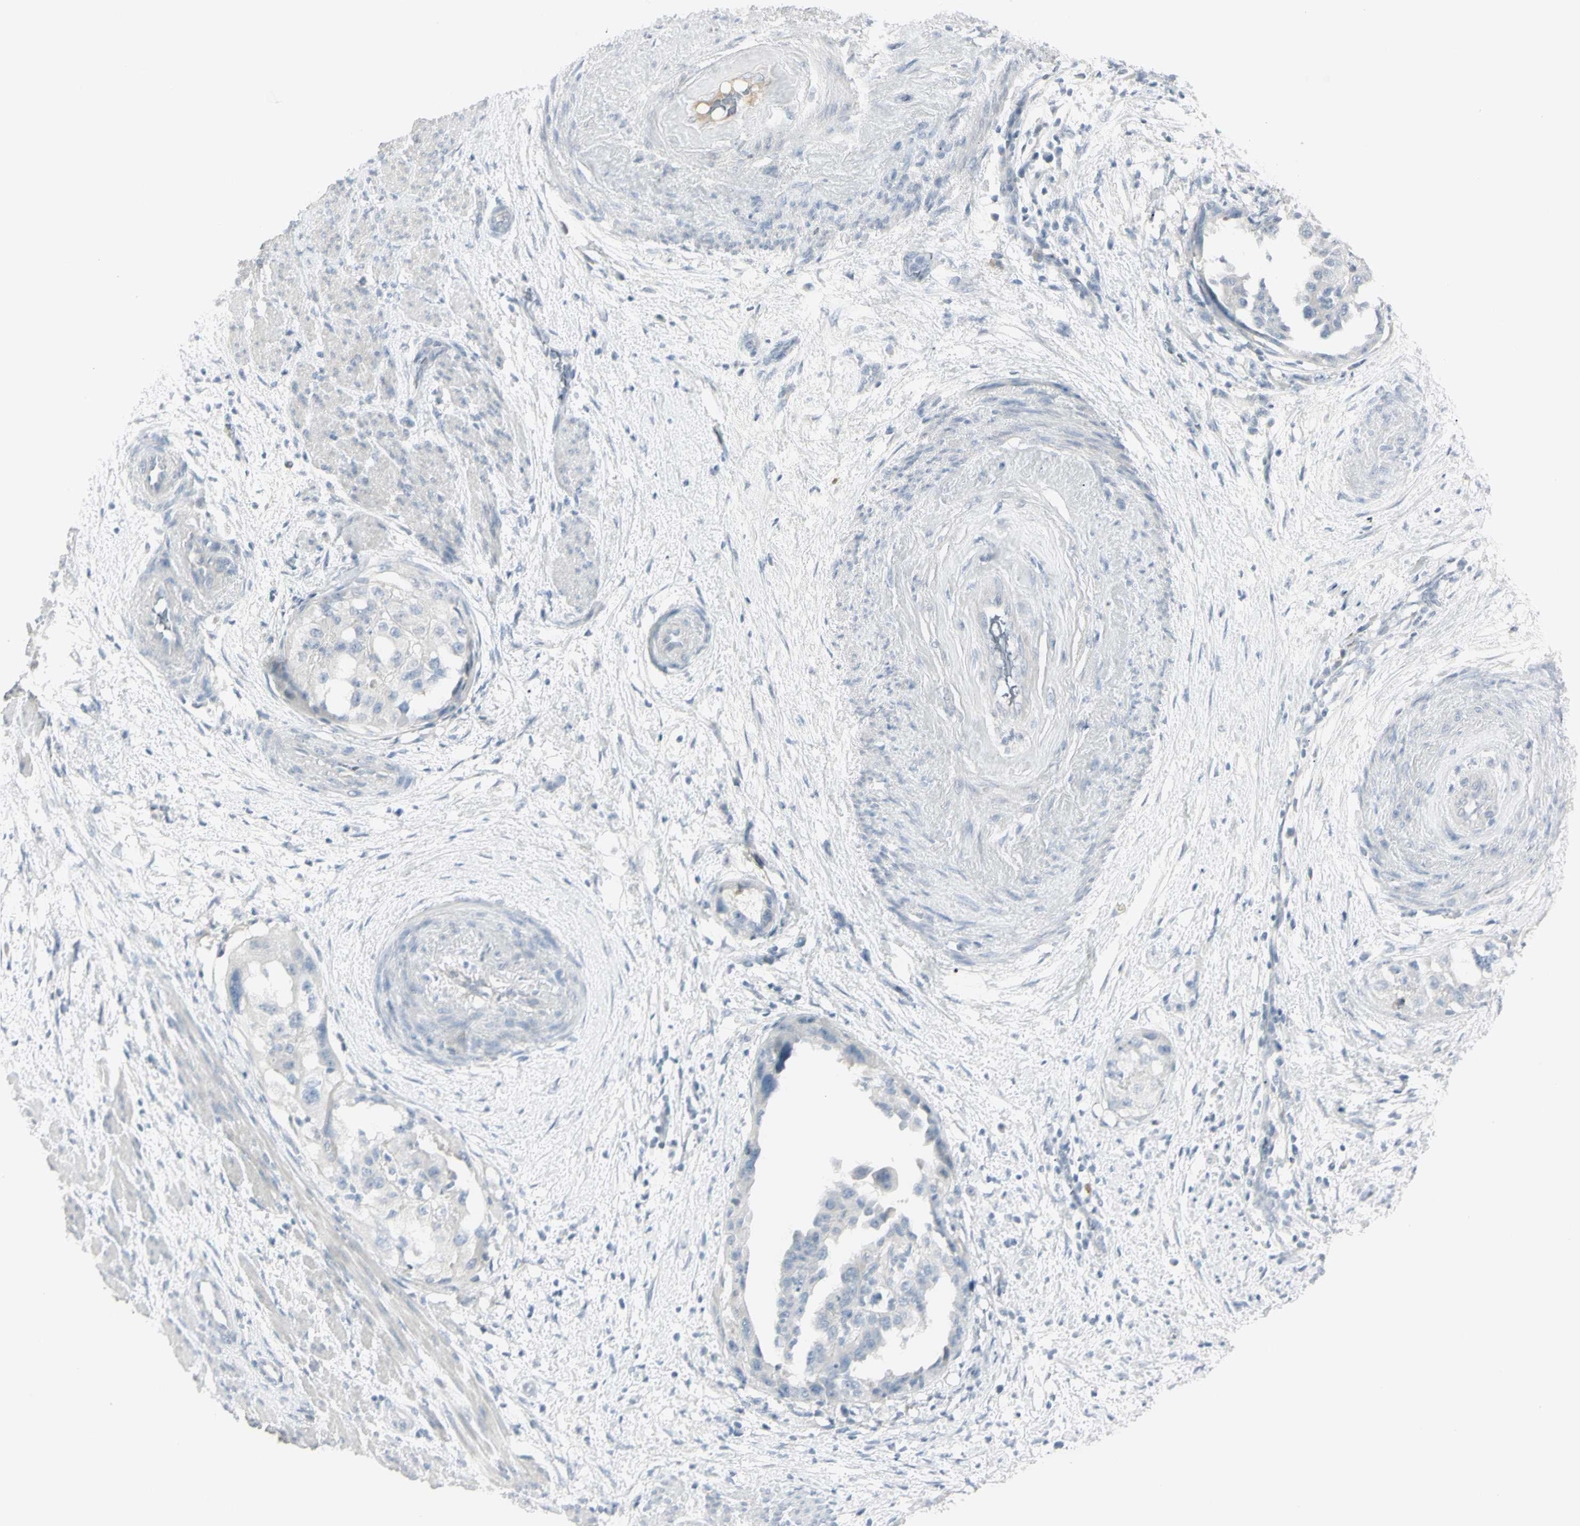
{"staining": {"intensity": "negative", "quantity": "none", "location": "none"}, "tissue": "endometrial cancer", "cell_type": "Tumor cells", "image_type": "cancer", "snomed": [{"axis": "morphology", "description": "Adenocarcinoma, NOS"}, {"axis": "topography", "description": "Endometrium"}], "caption": "Histopathology image shows no protein expression in tumor cells of adenocarcinoma (endometrial) tissue.", "gene": "PIP", "patient": {"sex": "female", "age": 85}}